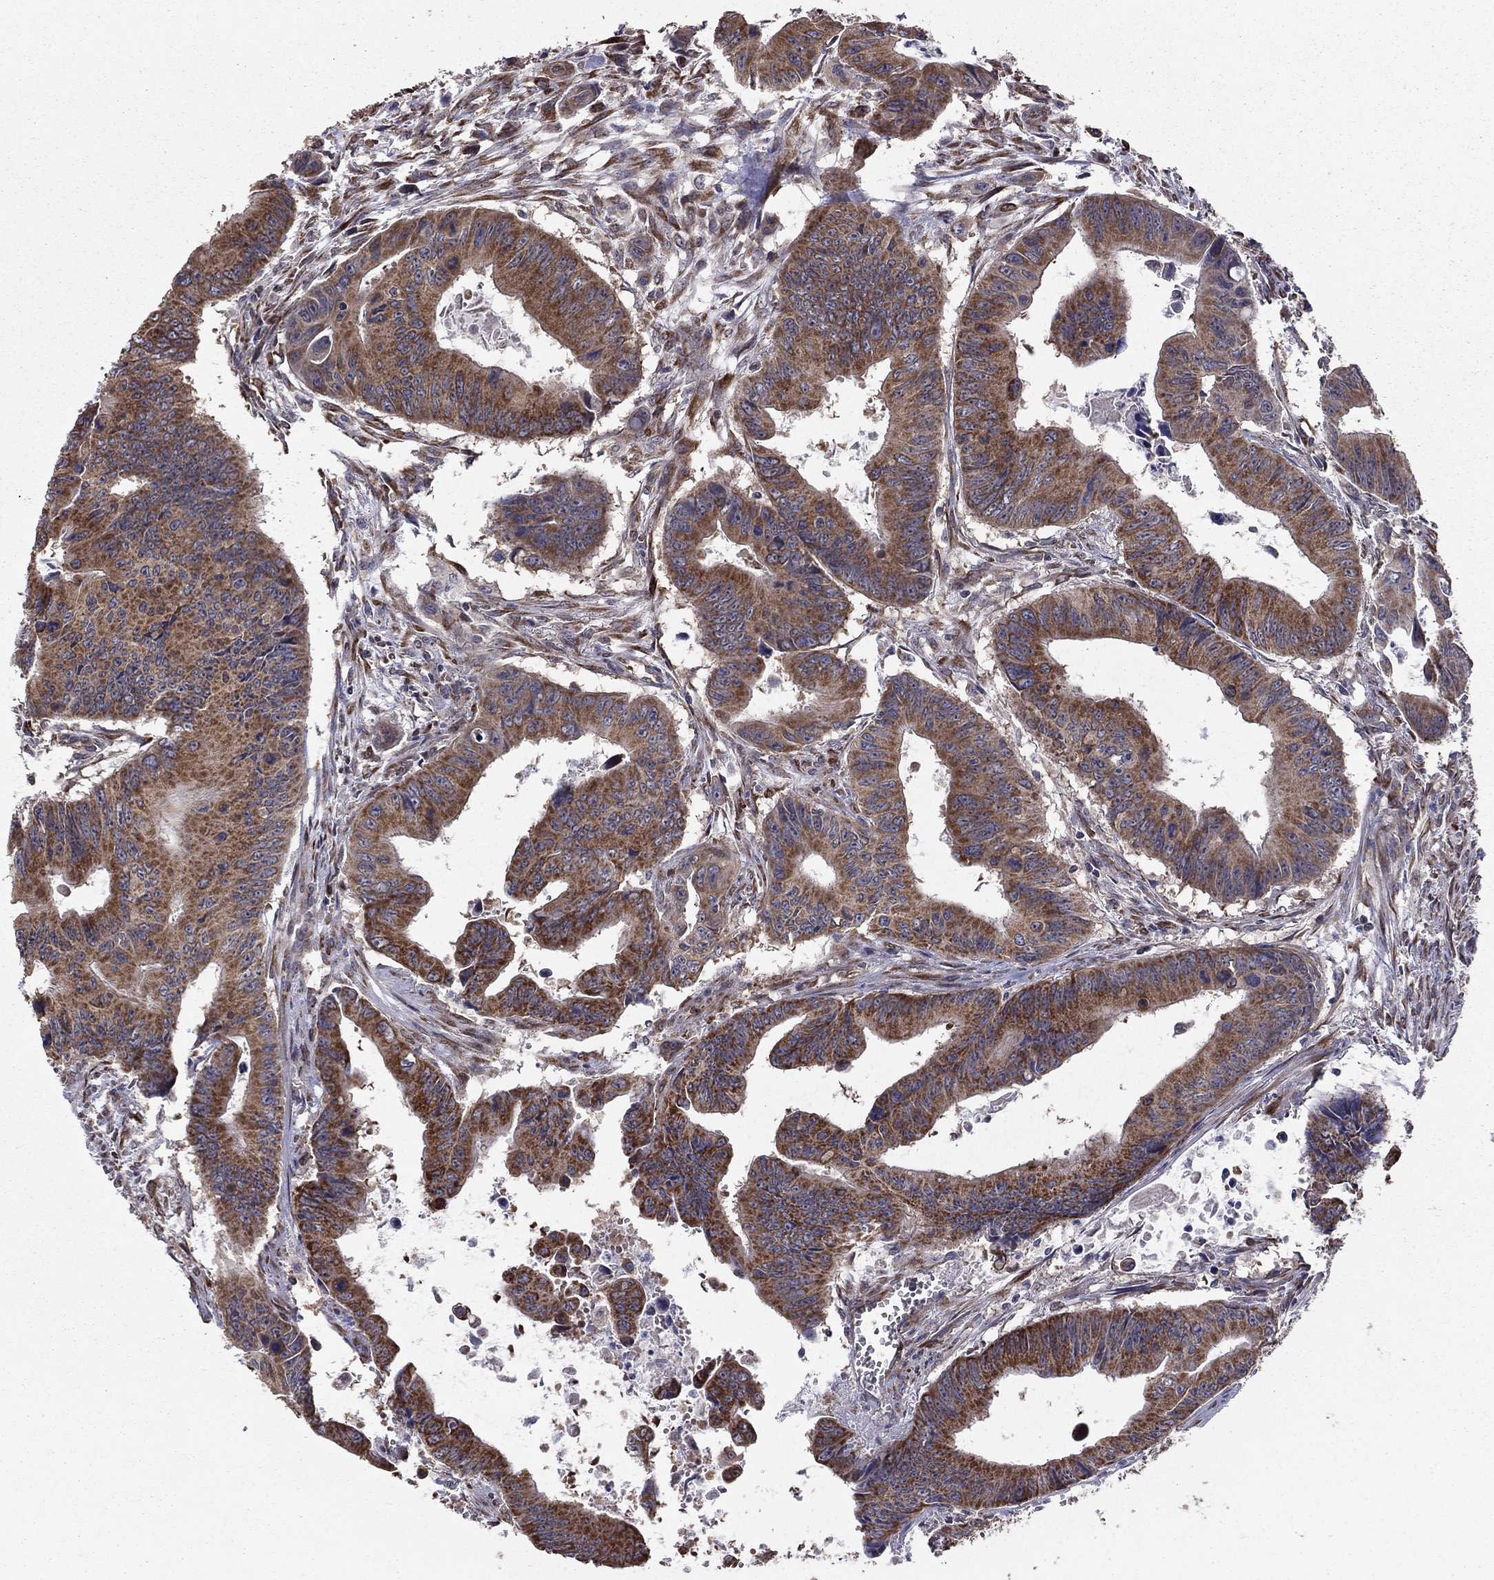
{"staining": {"intensity": "strong", "quantity": ">75%", "location": "cytoplasmic/membranous"}, "tissue": "colorectal cancer", "cell_type": "Tumor cells", "image_type": "cancer", "snomed": [{"axis": "morphology", "description": "Adenocarcinoma, NOS"}, {"axis": "topography", "description": "Colon"}], "caption": "Immunohistochemical staining of colorectal cancer (adenocarcinoma) shows high levels of strong cytoplasmic/membranous protein positivity in approximately >75% of tumor cells. (Stains: DAB in brown, nuclei in blue, Microscopy: brightfield microscopy at high magnification).", "gene": "NKIRAS1", "patient": {"sex": "female", "age": 87}}